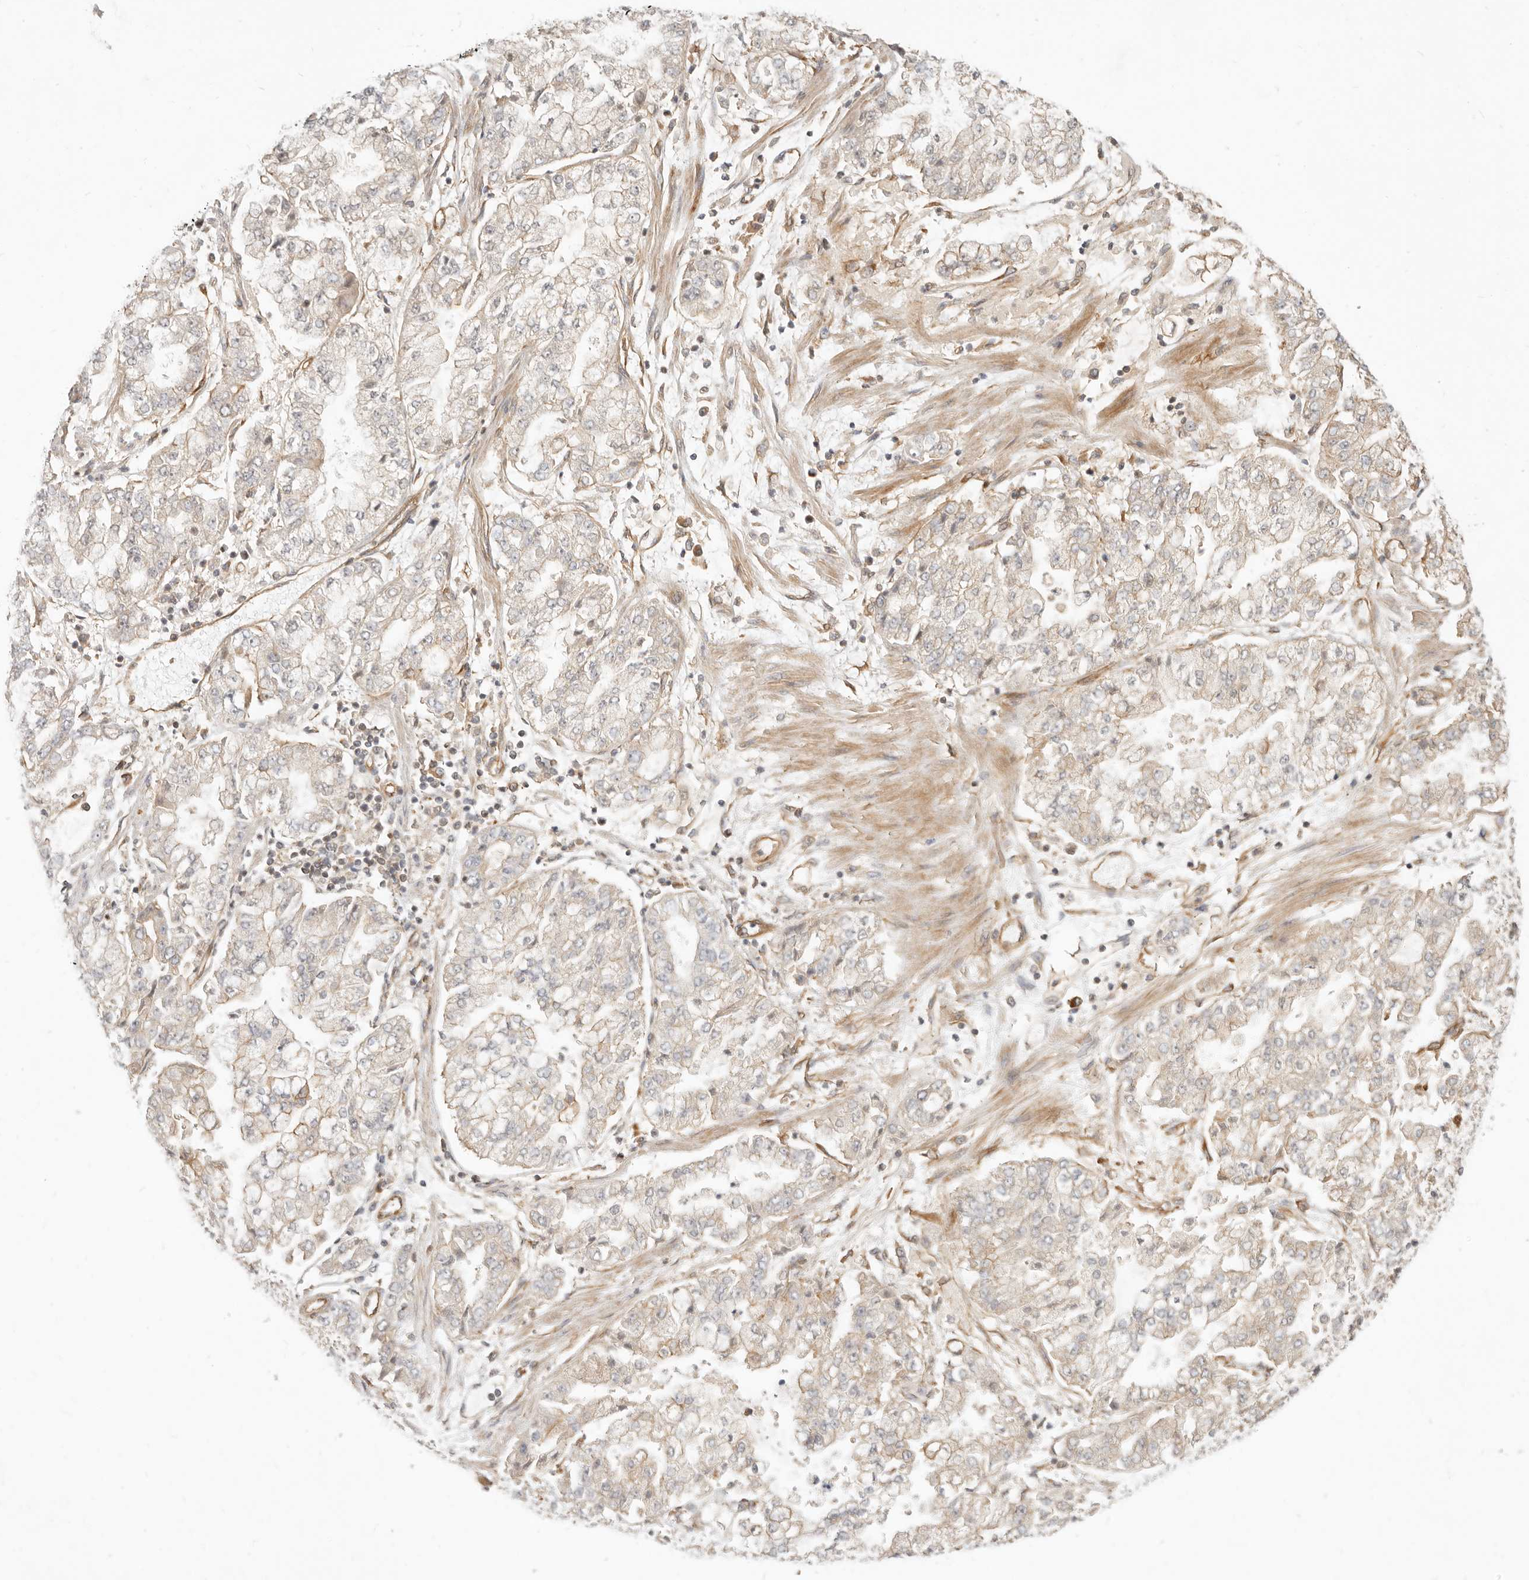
{"staining": {"intensity": "weak", "quantity": "<25%", "location": "cytoplasmic/membranous"}, "tissue": "stomach cancer", "cell_type": "Tumor cells", "image_type": "cancer", "snomed": [{"axis": "morphology", "description": "Adenocarcinoma, NOS"}, {"axis": "topography", "description": "Stomach"}], "caption": "Immunohistochemistry (IHC) image of adenocarcinoma (stomach) stained for a protein (brown), which exhibits no expression in tumor cells.", "gene": "UFSP1", "patient": {"sex": "male", "age": 76}}